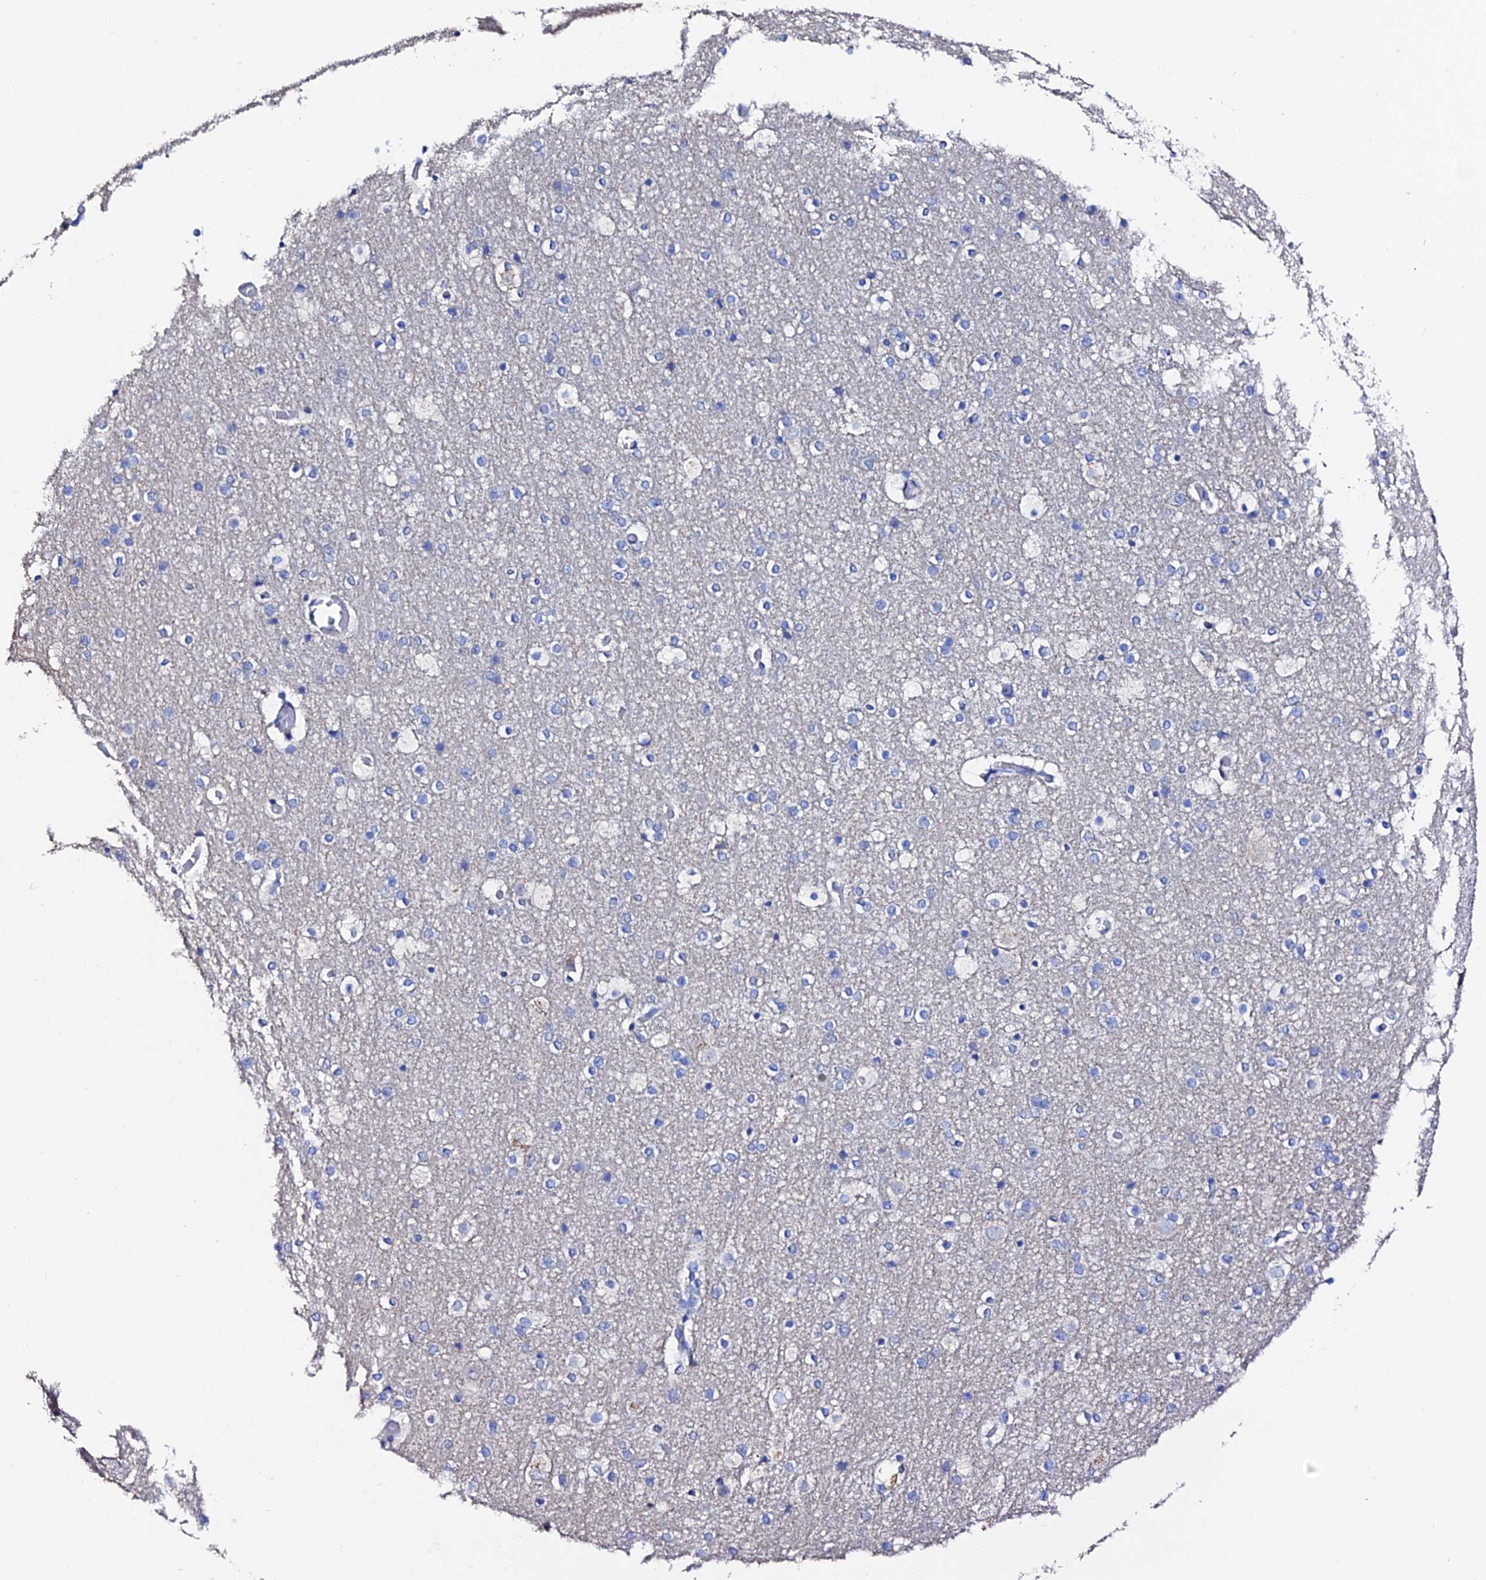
{"staining": {"intensity": "negative", "quantity": "none", "location": "none"}, "tissue": "cerebral cortex", "cell_type": "Endothelial cells", "image_type": "normal", "snomed": [{"axis": "morphology", "description": "Normal tissue, NOS"}, {"axis": "topography", "description": "Cerebral cortex"}], "caption": "Immunohistochemical staining of unremarkable cerebral cortex displays no significant staining in endothelial cells. (DAB IHC visualized using brightfield microscopy, high magnification).", "gene": "ESM1", "patient": {"sex": "male", "age": 57}}